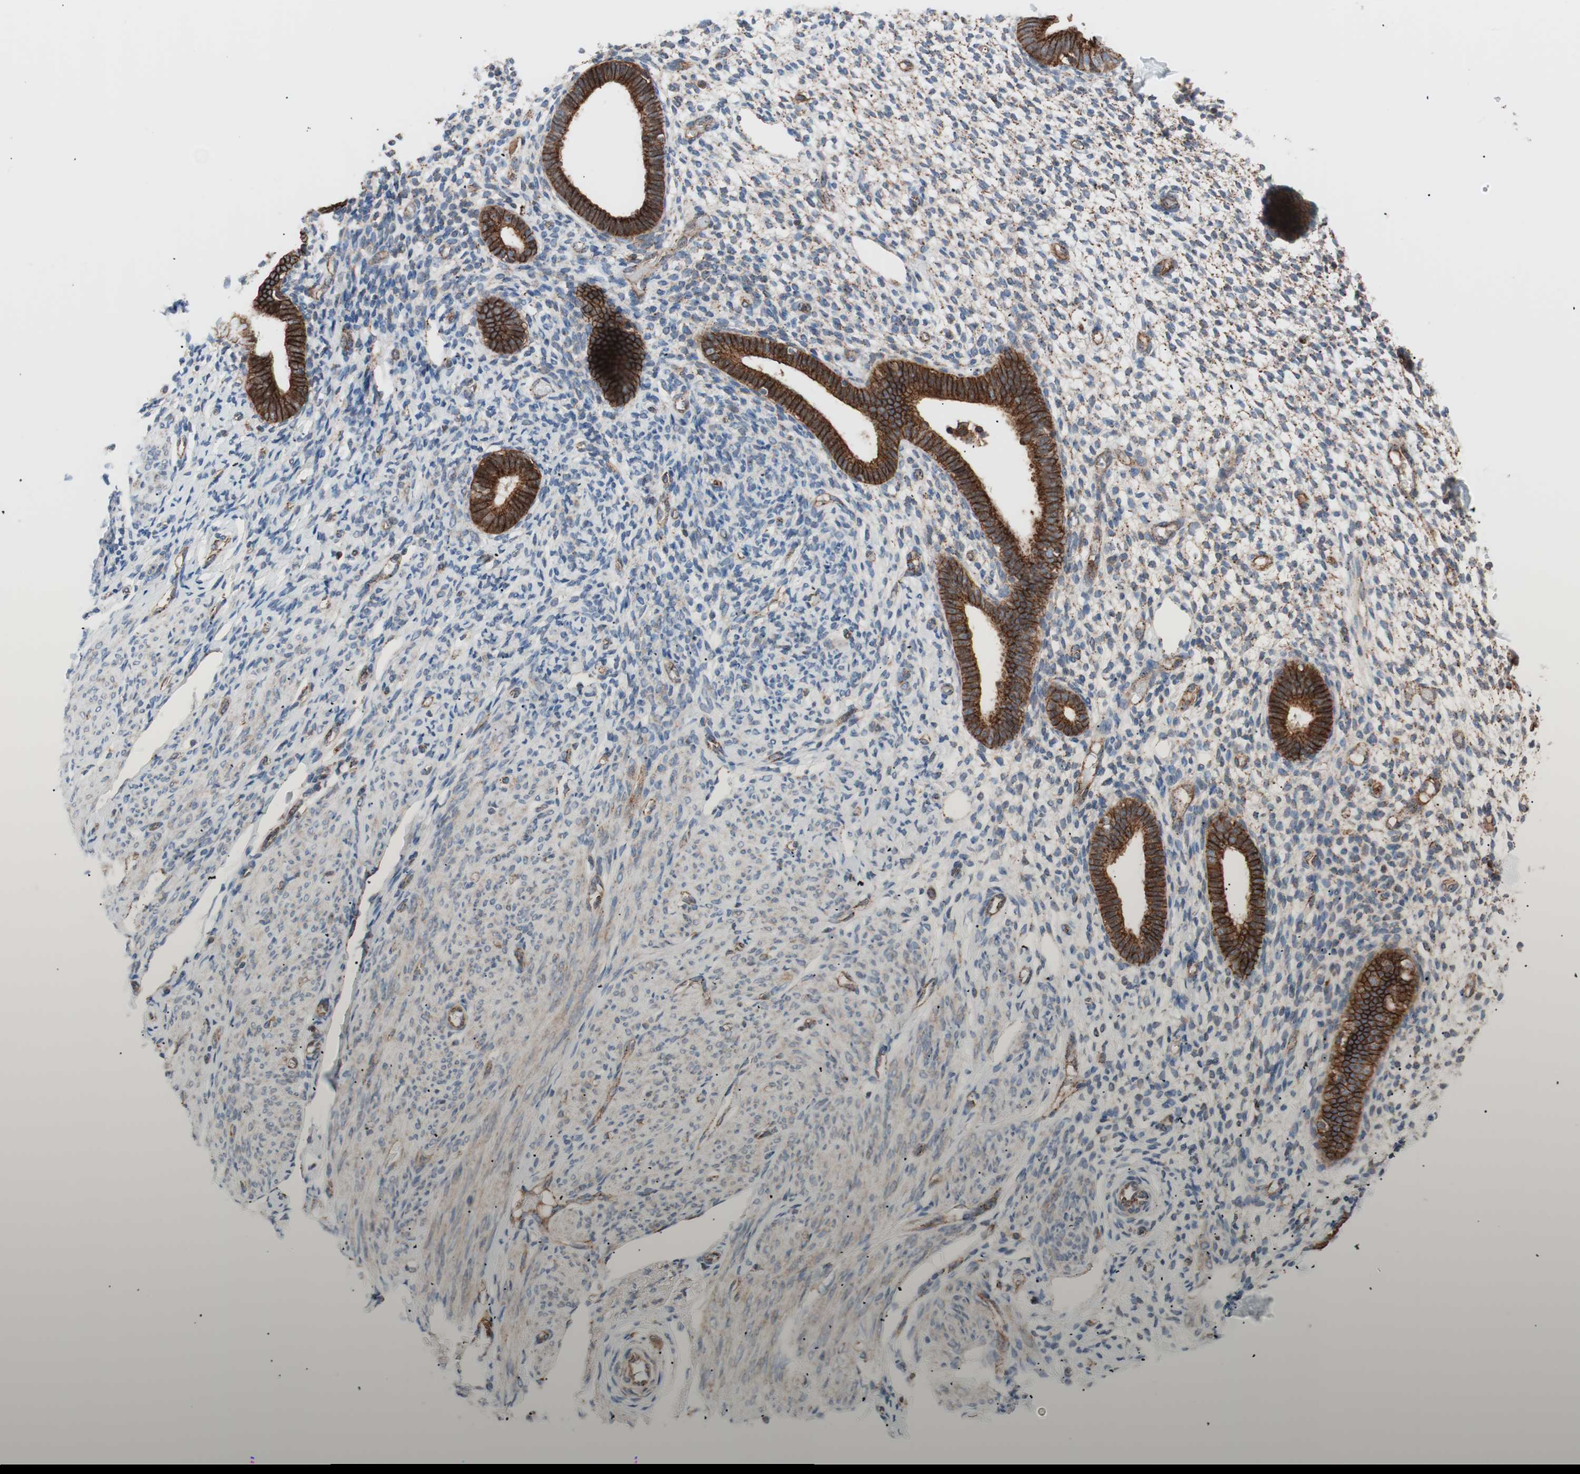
{"staining": {"intensity": "weak", "quantity": "25%-75%", "location": "cytoplasmic/membranous"}, "tissue": "endometrium", "cell_type": "Cells in endometrial stroma", "image_type": "normal", "snomed": [{"axis": "morphology", "description": "Normal tissue, NOS"}, {"axis": "topography", "description": "Endometrium"}], "caption": "A high-resolution micrograph shows immunohistochemistry (IHC) staining of normal endometrium, which shows weak cytoplasmic/membranous staining in approximately 25%-75% of cells in endometrial stroma.", "gene": "FLOT2", "patient": {"sex": "female", "age": 61}}